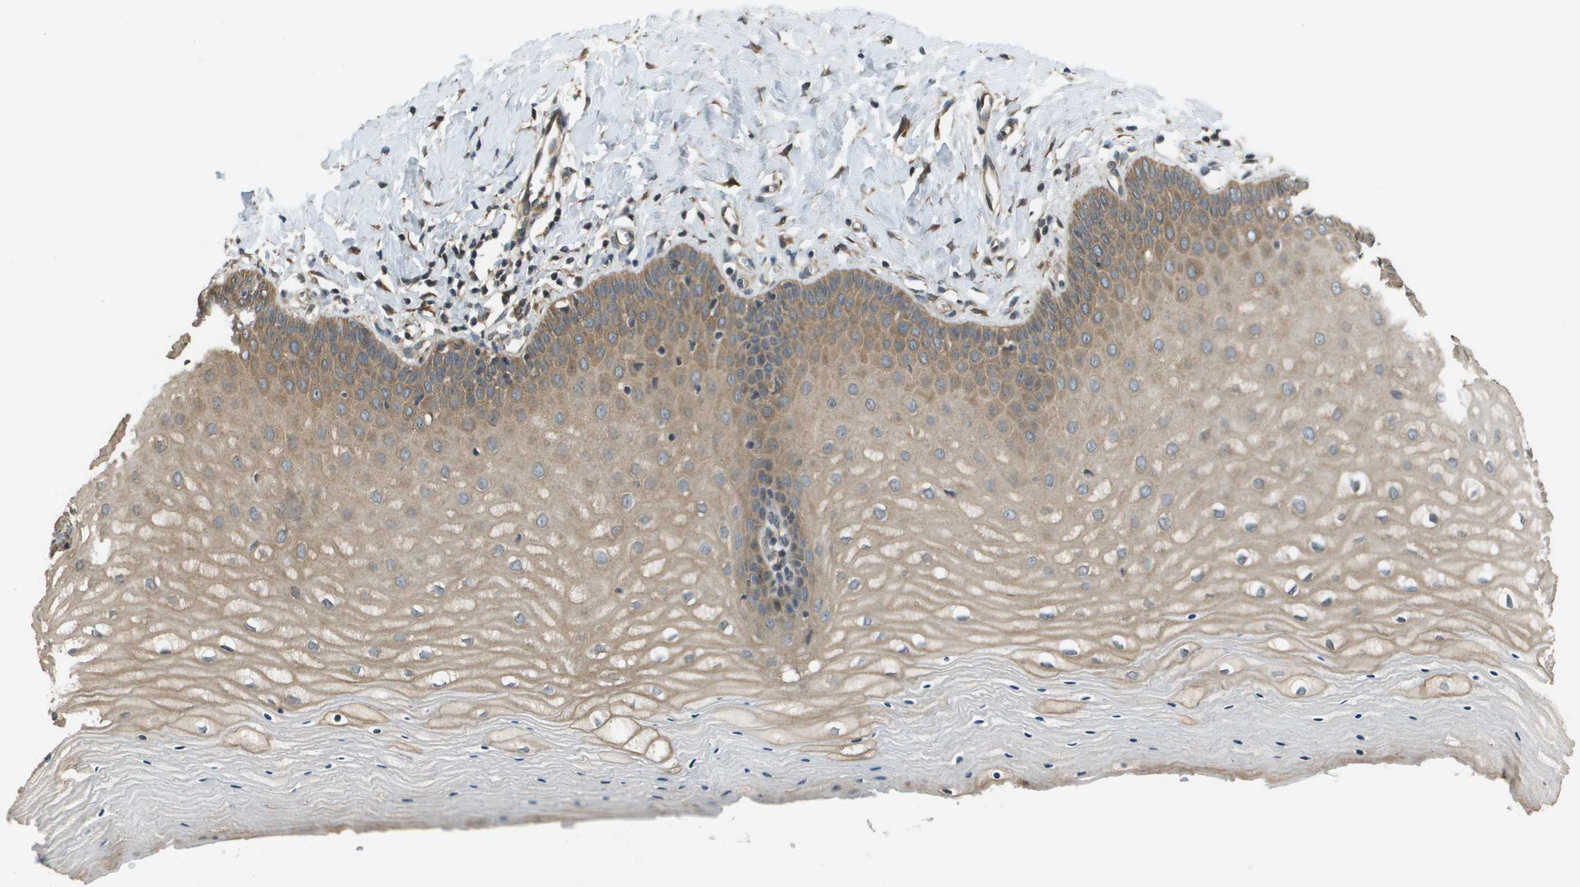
{"staining": {"intensity": "moderate", "quantity": "25%-75%", "location": "cytoplasmic/membranous"}, "tissue": "cervix", "cell_type": "Squamous epithelial cells", "image_type": "normal", "snomed": [{"axis": "morphology", "description": "Normal tissue, NOS"}, {"axis": "topography", "description": "Cervix"}], "caption": "Cervix stained with immunohistochemistry shows moderate cytoplasmic/membranous staining in about 25%-75% of squamous epithelial cells.", "gene": "CDKN2C", "patient": {"sex": "female", "age": 55}}